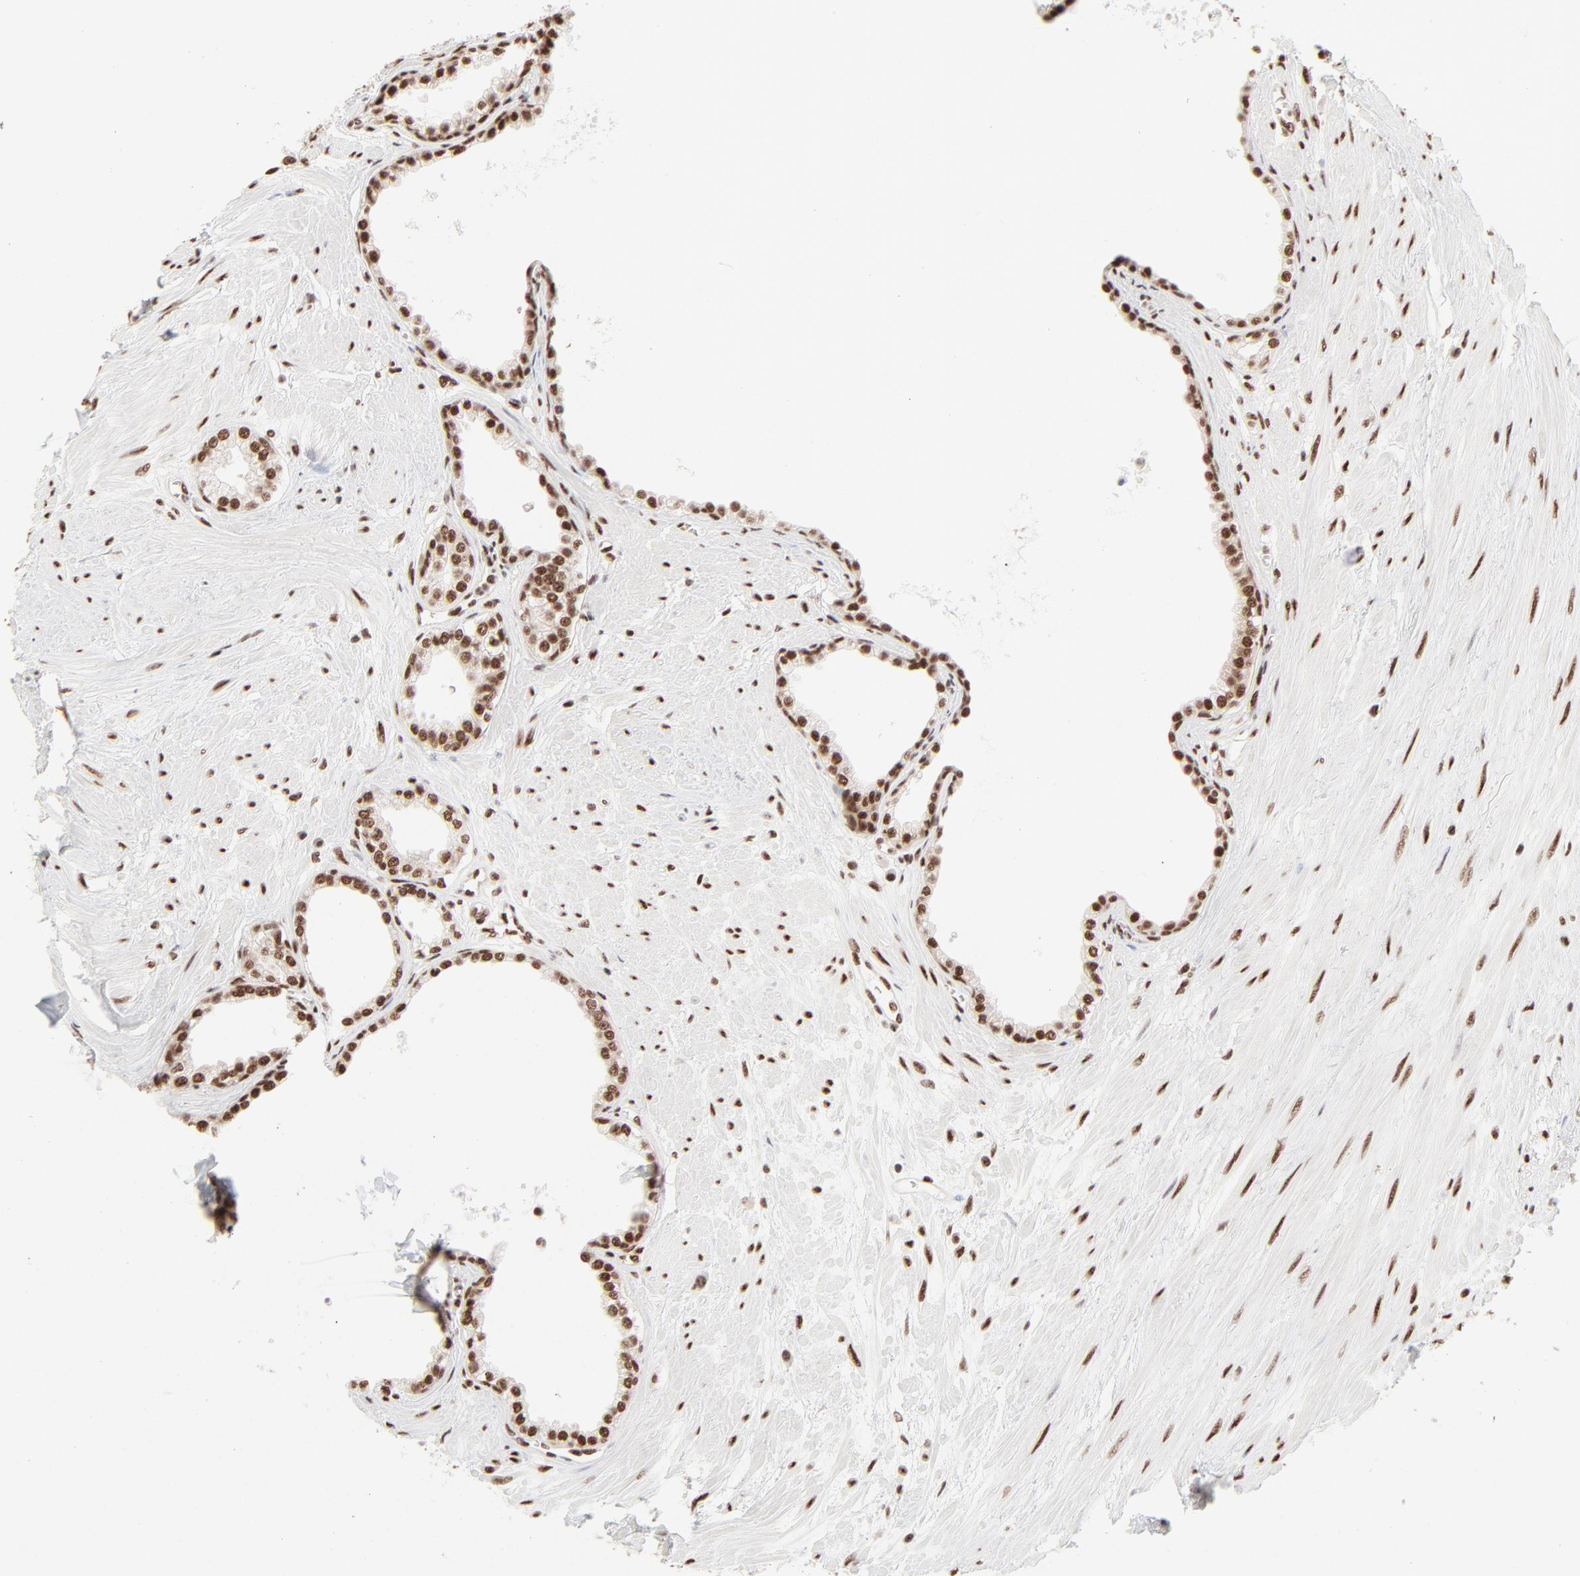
{"staining": {"intensity": "strong", "quantity": ">75%", "location": "nuclear"}, "tissue": "prostate", "cell_type": "Glandular cells", "image_type": "normal", "snomed": [{"axis": "morphology", "description": "Normal tissue, NOS"}, {"axis": "topography", "description": "Prostate"}], "caption": "The immunohistochemical stain shows strong nuclear staining in glandular cells of unremarkable prostate. (Stains: DAB in brown, nuclei in blue, Microscopy: brightfield microscopy at high magnification).", "gene": "TARDBP", "patient": {"sex": "male", "age": 64}}